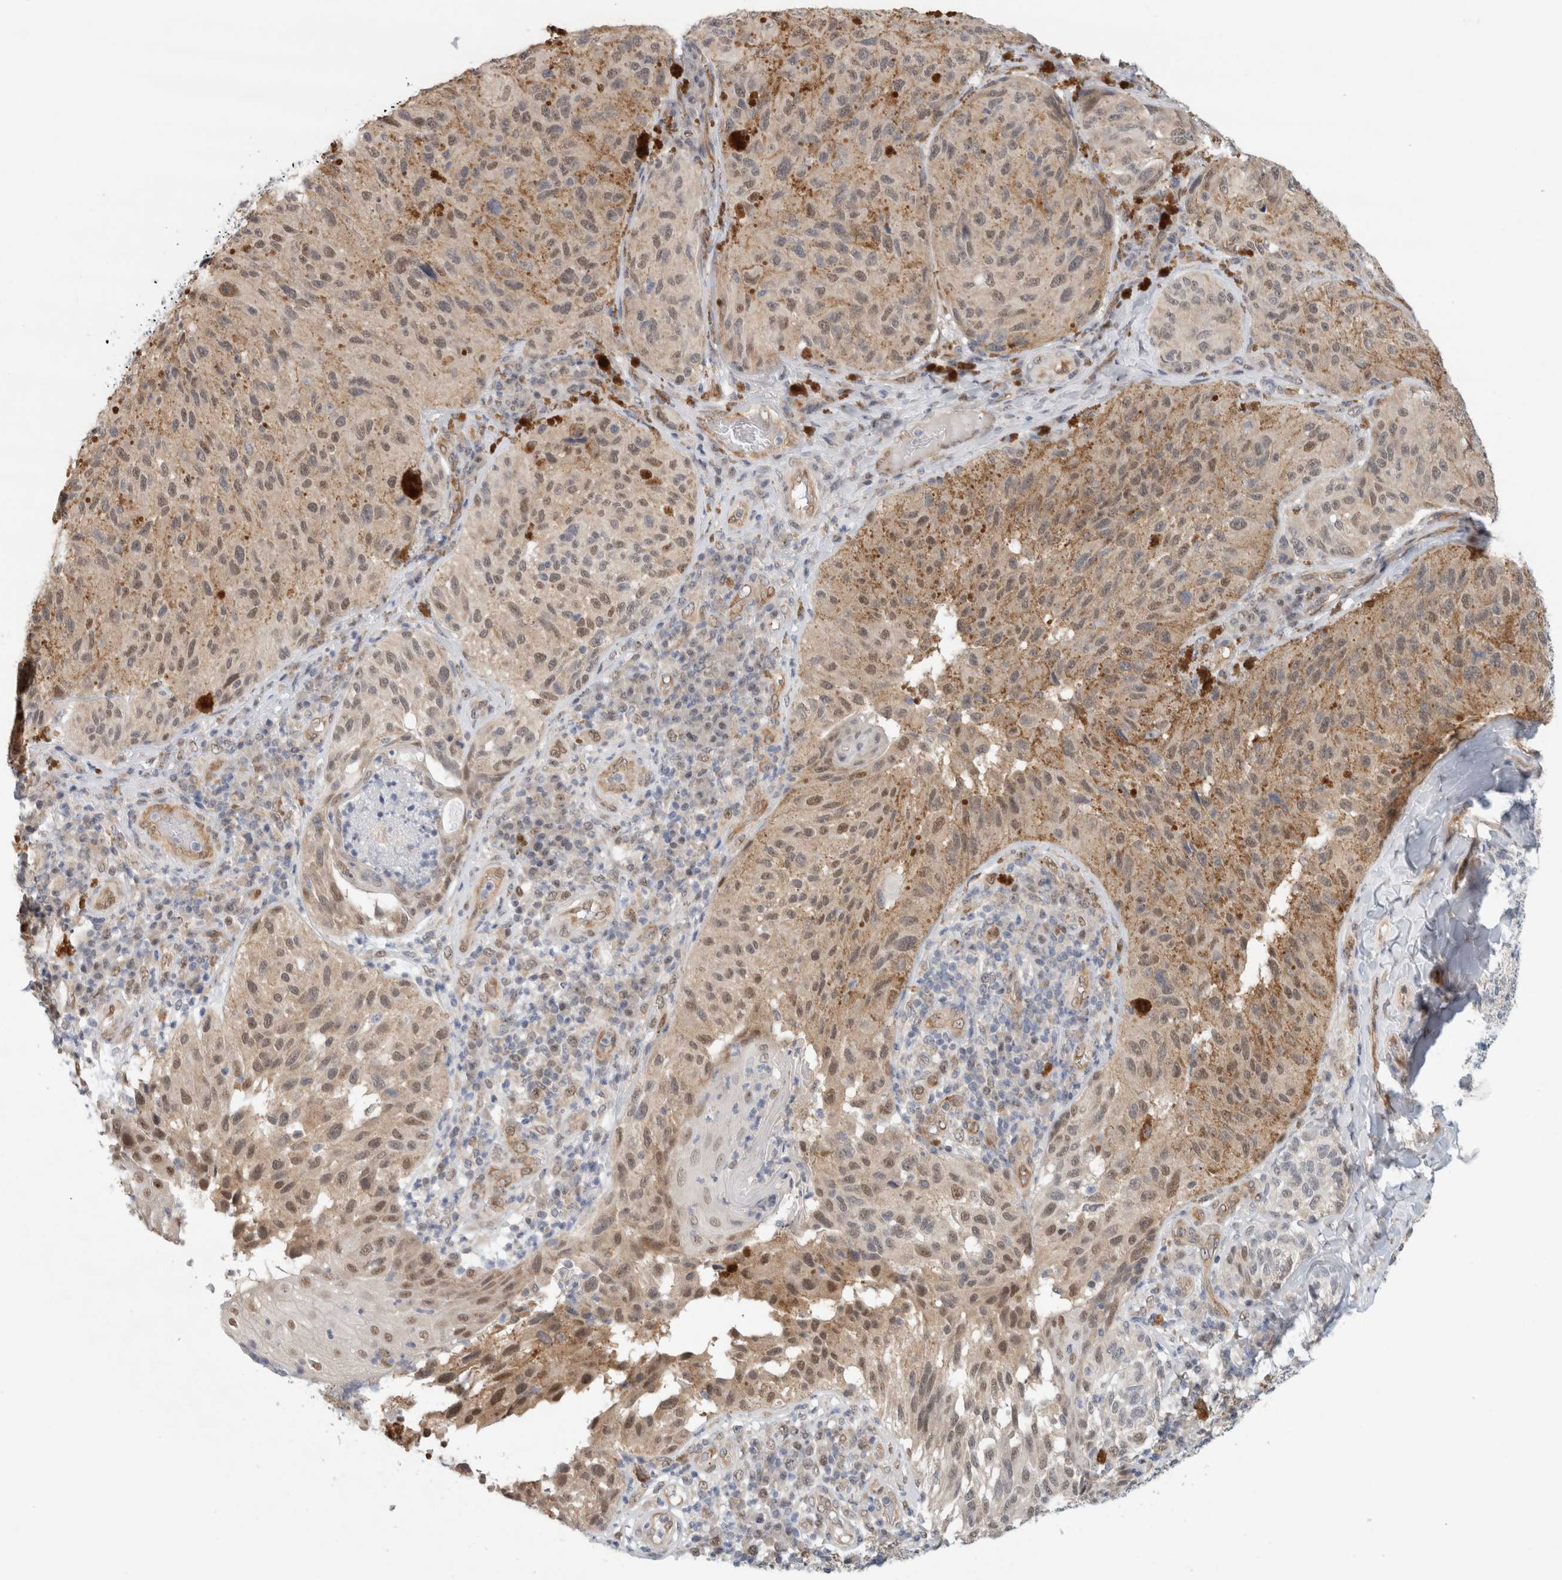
{"staining": {"intensity": "weak", "quantity": "<25%", "location": "cytoplasmic/membranous,nuclear"}, "tissue": "melanoma", "cell_type": "Tumor cells", "image_type": "cancer", "snomed": [{"axis": "morphology", "description": "Malignant melanoma, NOS"}, {"axis": "topography", "description": "Skin"}], "caption": "High magnification brightfield microscopy of malignant melanoma stained with DAB (brown) and counterstained with hematoxylin (blue): tumor cells show no significant positivity.", "gene": "EIF4G3", "patient": {"sex": "female", "age": 73}}